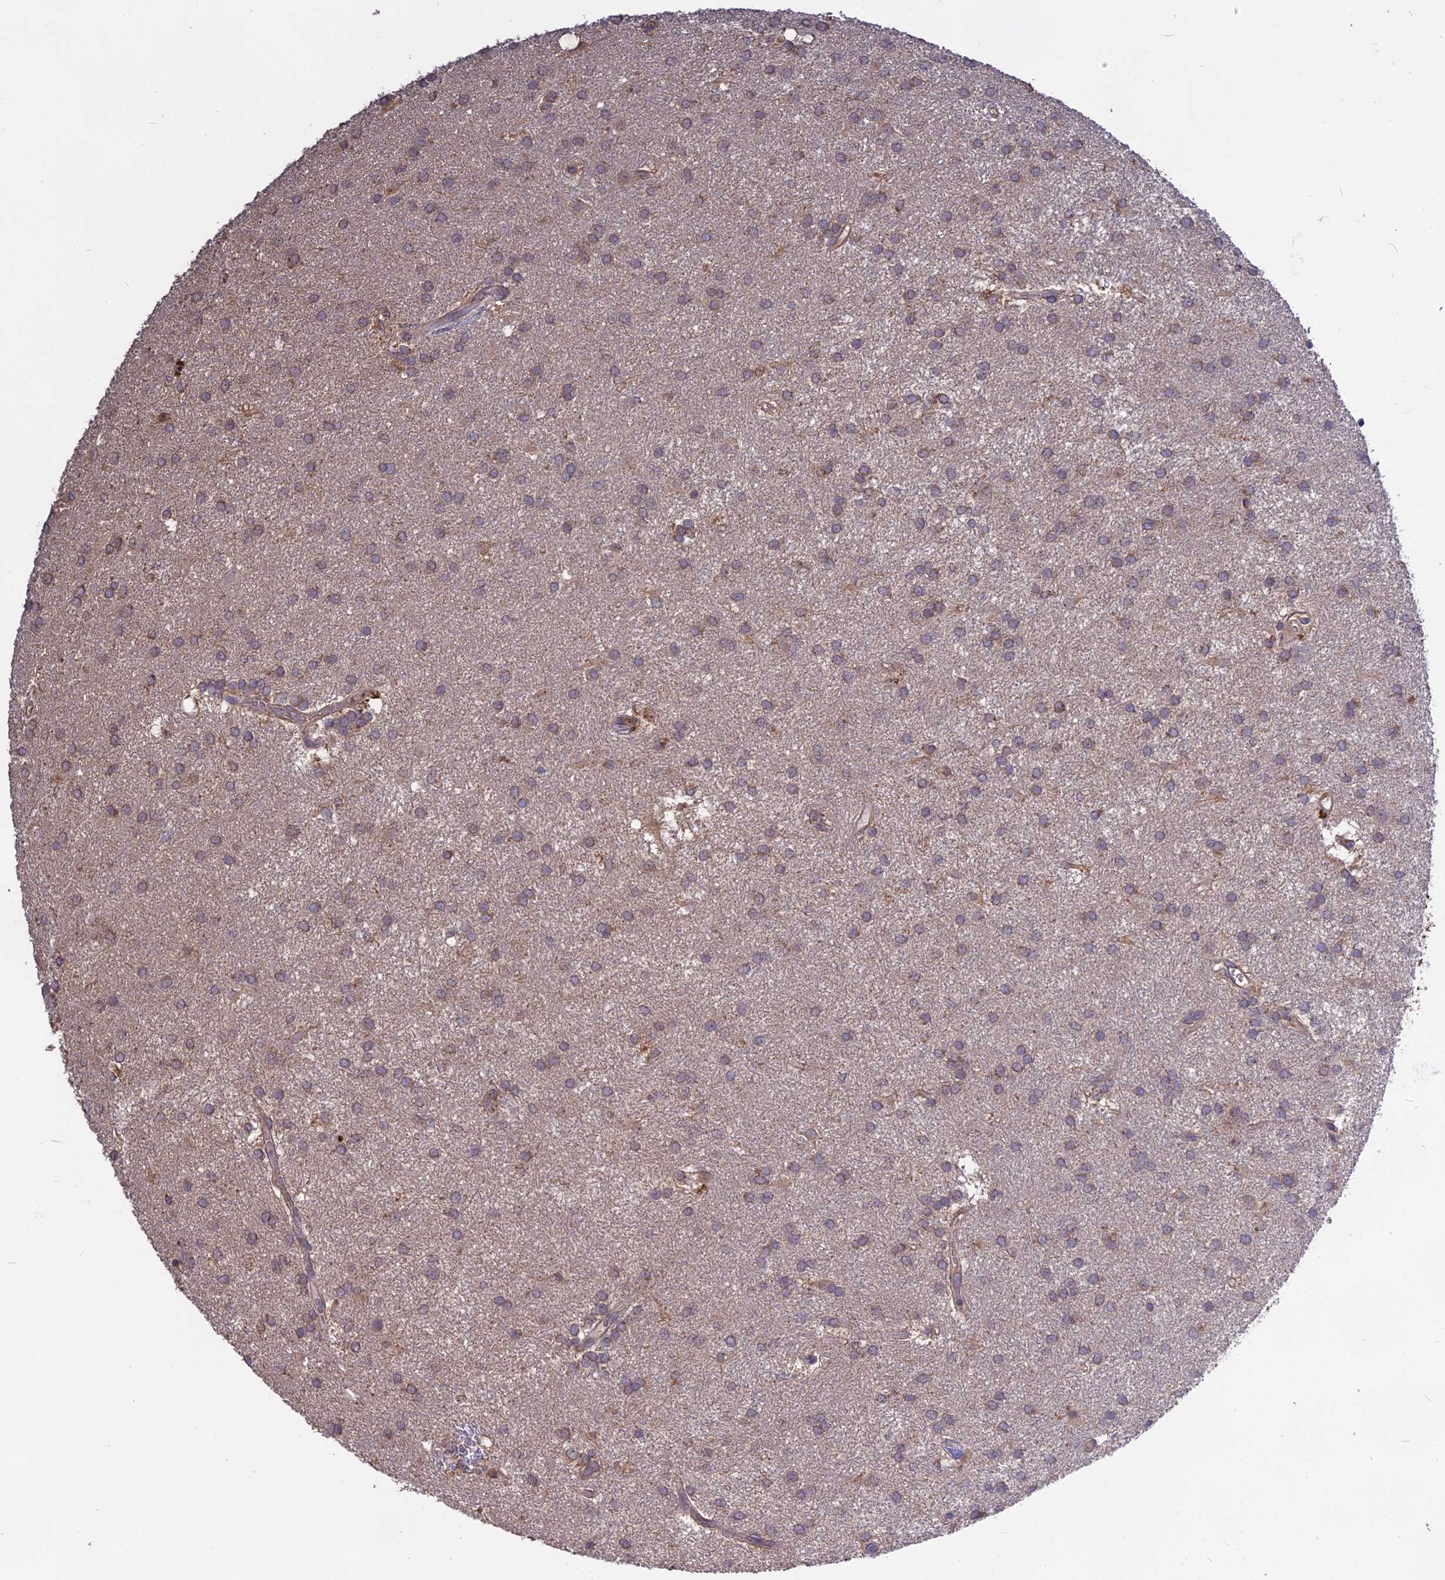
{"staining": {"intensity": "weak", "quantity": ">75%", "location": "cytoplasmic/membranous"}, "tissue": "glioma", "cell_type": "Tumor cells", "image_type": "cancer", "snomed": [{"axis": "morphology", "description": "Glioma, malignant, Low grade"}, {"axis": "topography", "description": "Brain"}], "caption": "Protein expression analysis of glioma exhibits weak cytoplasmic/membranous staining in about >75% of tumor cells. The staining was performed using DAB (3,3'-diaminobenzidine) to visualize the protein expression in brown, while the nuclei were stained in blue with hematoxylin (Magnification: 20x).", "gene": "NUDT8", "patient": {"sex": "male", "age": 66}}